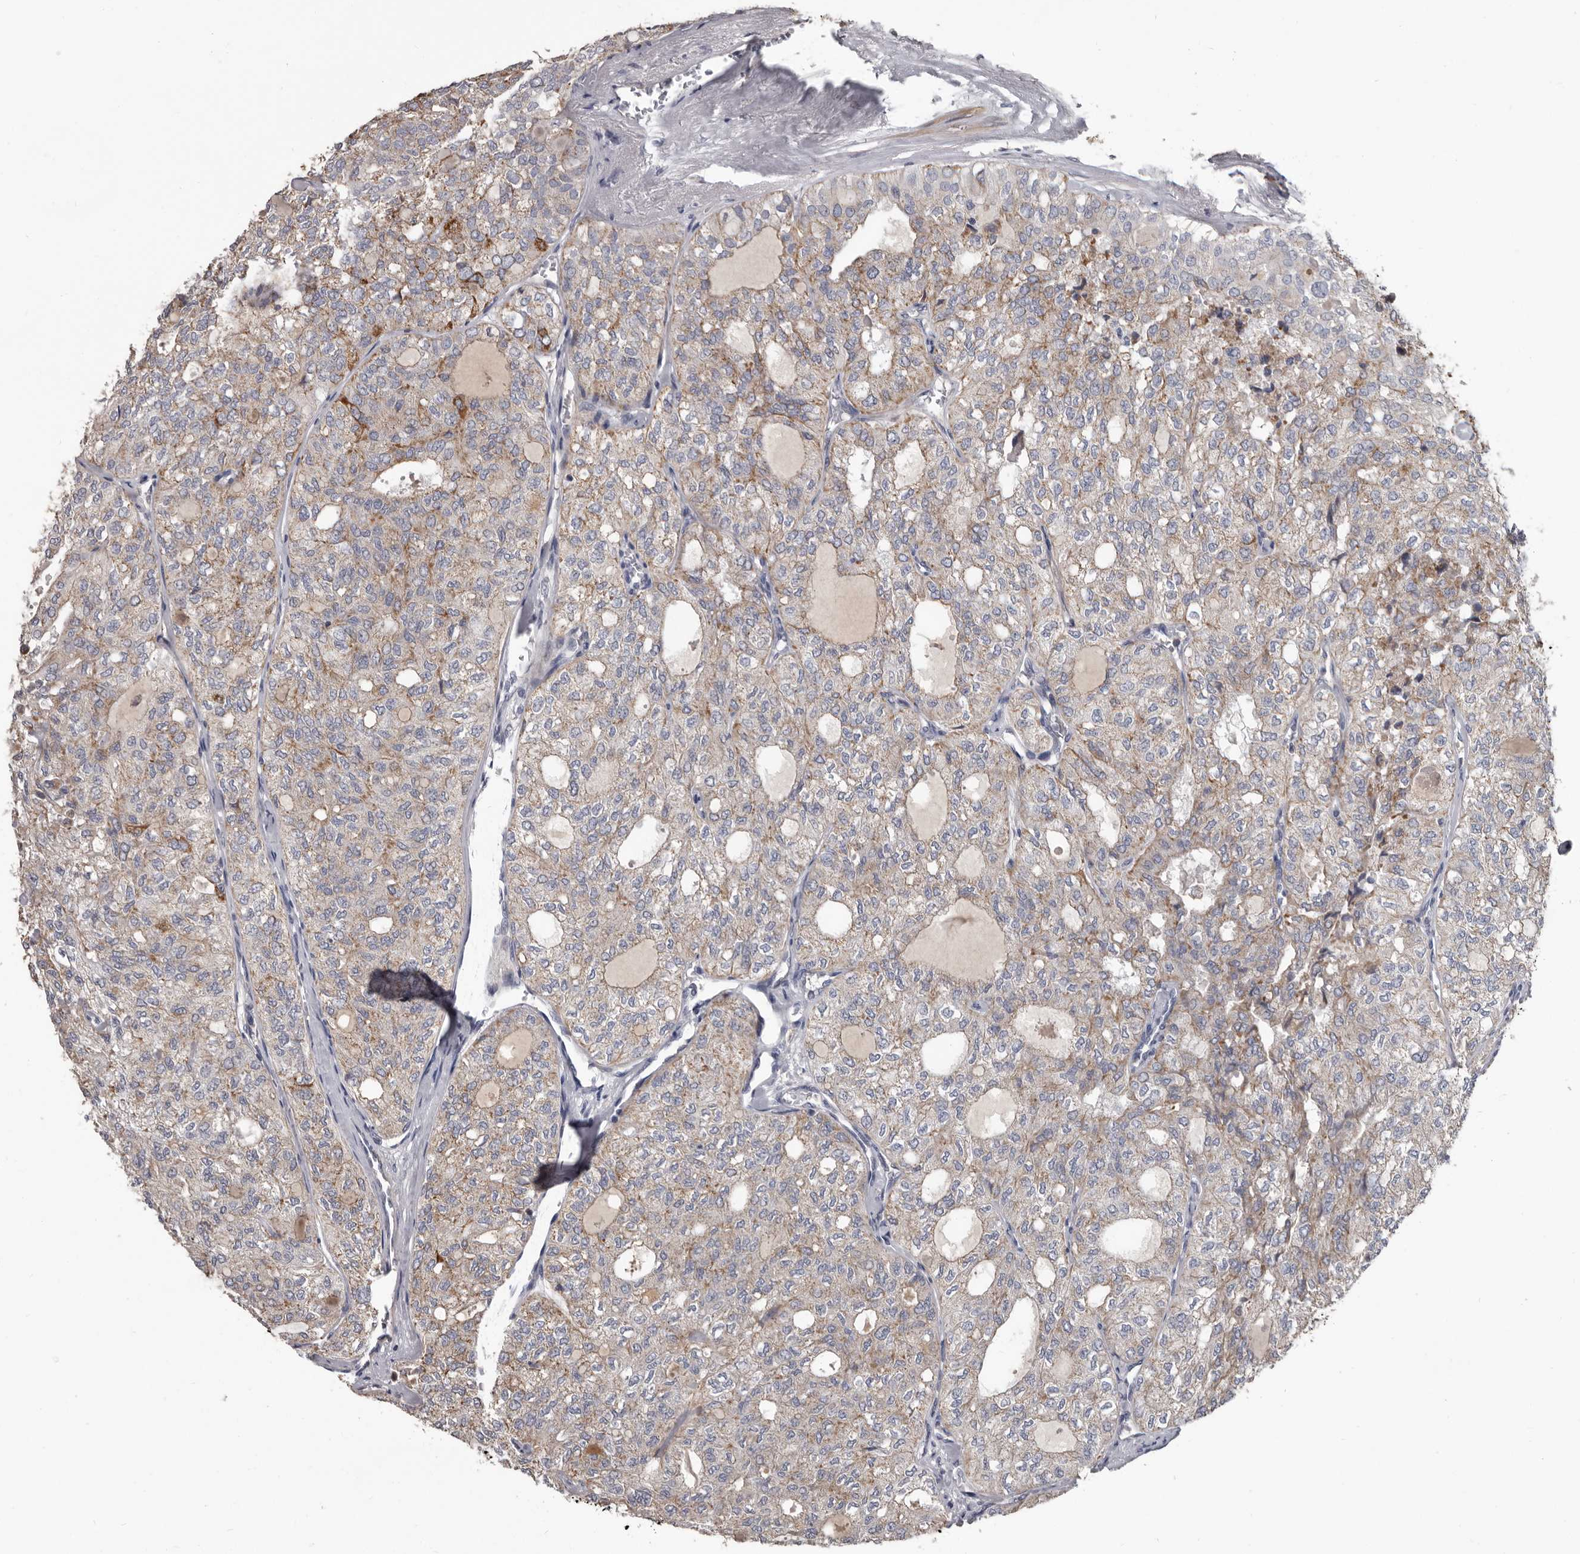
{"staining": {"intensity": "weak", "quantity": "25%-75%", "location": "cytoplasmic/membranous"}, "tissue": "thyroid cancer", "cell_type": "Tumor cells", "image_type": "cancer", "snomed": [{"axis": "morphology", "description": "Follicular adenoma carcinoma, NOS"}, {"axis": "topography", "description": "Thyroid gland"}], "caption": "This micrograph exhibits immunohistochemistry (IHC) staining of follicular adenoma carcinoma (thyroid), with low weak cytoplasmic/membranous staining in about 25%-75% of tumor cells.", "gene": "ALDH5A1", "patient": {"sex": "male", "age": 75}}